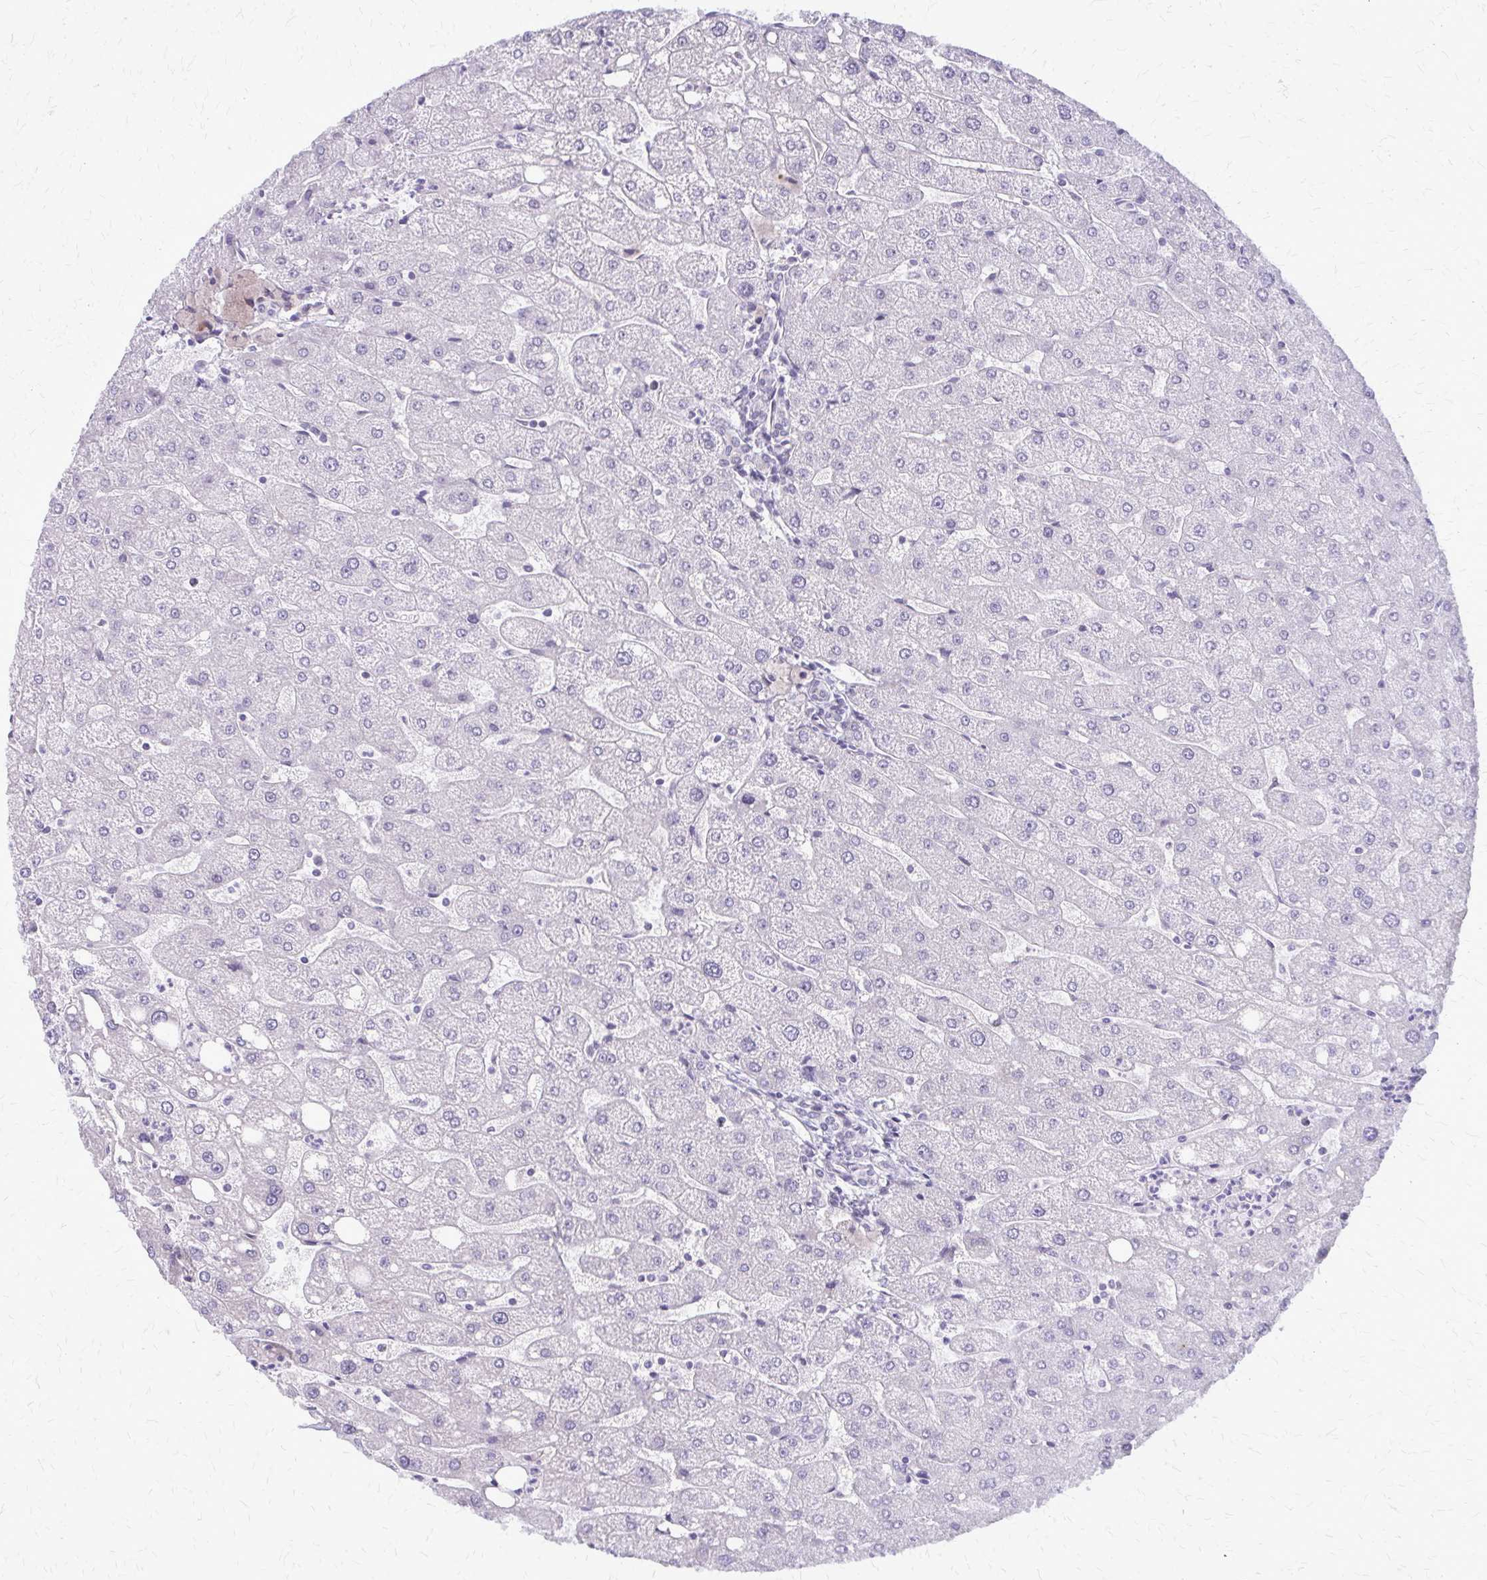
{"staining": {"intensity": "negative", "quantity": "none", "location": "none"}, "tissue": "liver", "cell_type": "Cholangiocytes", "image_type": "normal", "snomed": [{"axis": "morphology", "description": "Normal tissue, NOS"}, {"axis": "topography", "description": "Liver"}], "caption": "Immunohistochemistry (IHC) image of unremarkable liver: liver stained with DAB displays no significant protein staining in cholangiocytes. (DAB (3,3'-diaminobenzidine) immunohistochemistry (IHC), high magnification).", "gene": "PLCB1", "patient": {"sex": "male", "age": 67}}